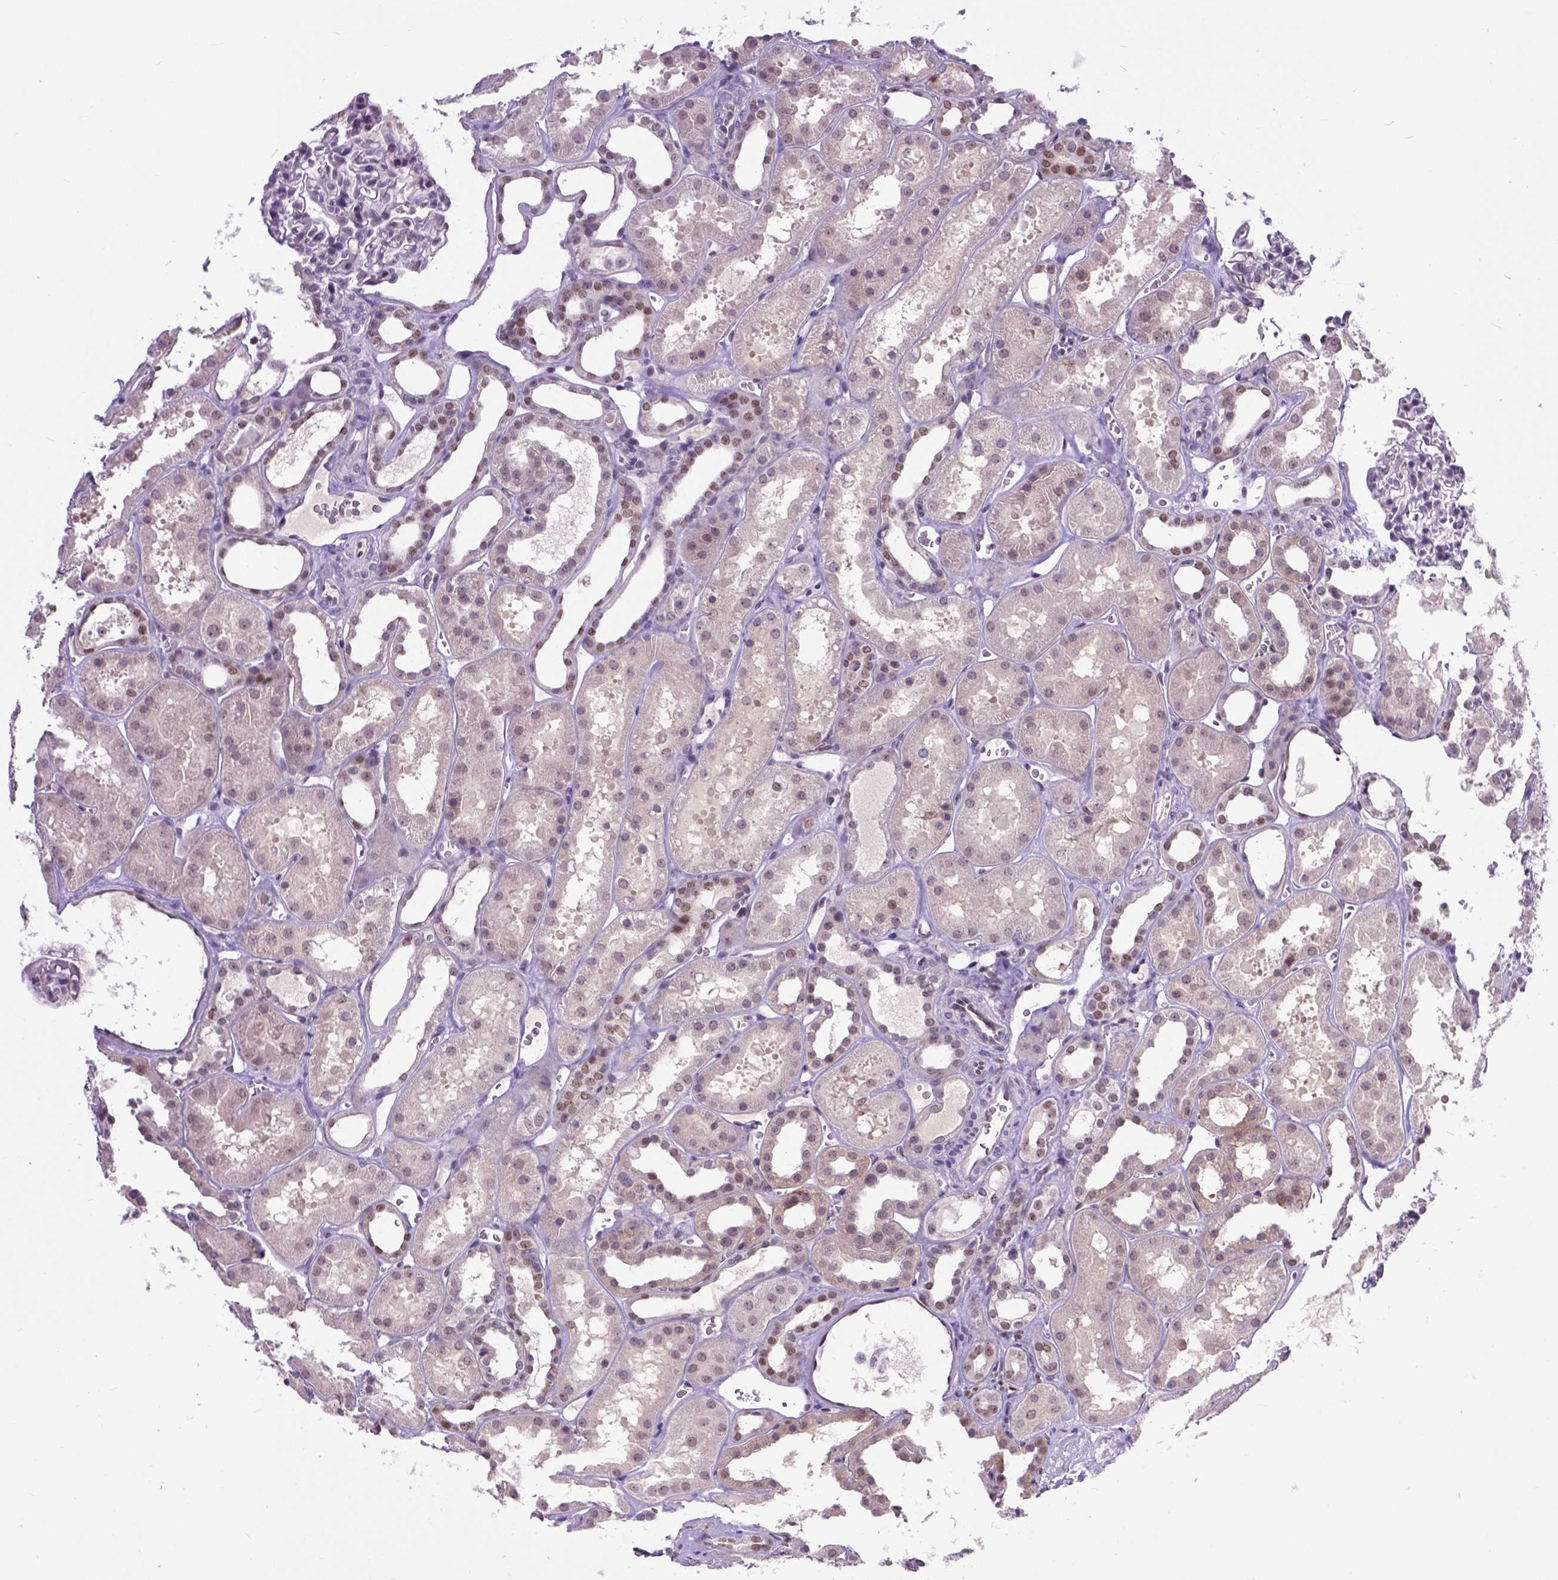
{"staining": {"intensity": "negative", "quantity": "none", "location": "none"}, "tissue": "kidney", "cell_type": "Cells in glomeruli", "image_type": "normal", "snomed": [{"axis": "morphology", "description": "Normal tissue, NOS"}, {"axis": "topography", "description": "Kidney"}], "caption": "The immunohistochemistry (IHC) histopathology image has no significant staining in cells in glomeruli of kidney. (DAB (3,3'-diaminobenzidine) immunohistochemistry (IHC), high magnification).", "gene": "RCC2", "patient": {"sex": "female", "age": 41}}